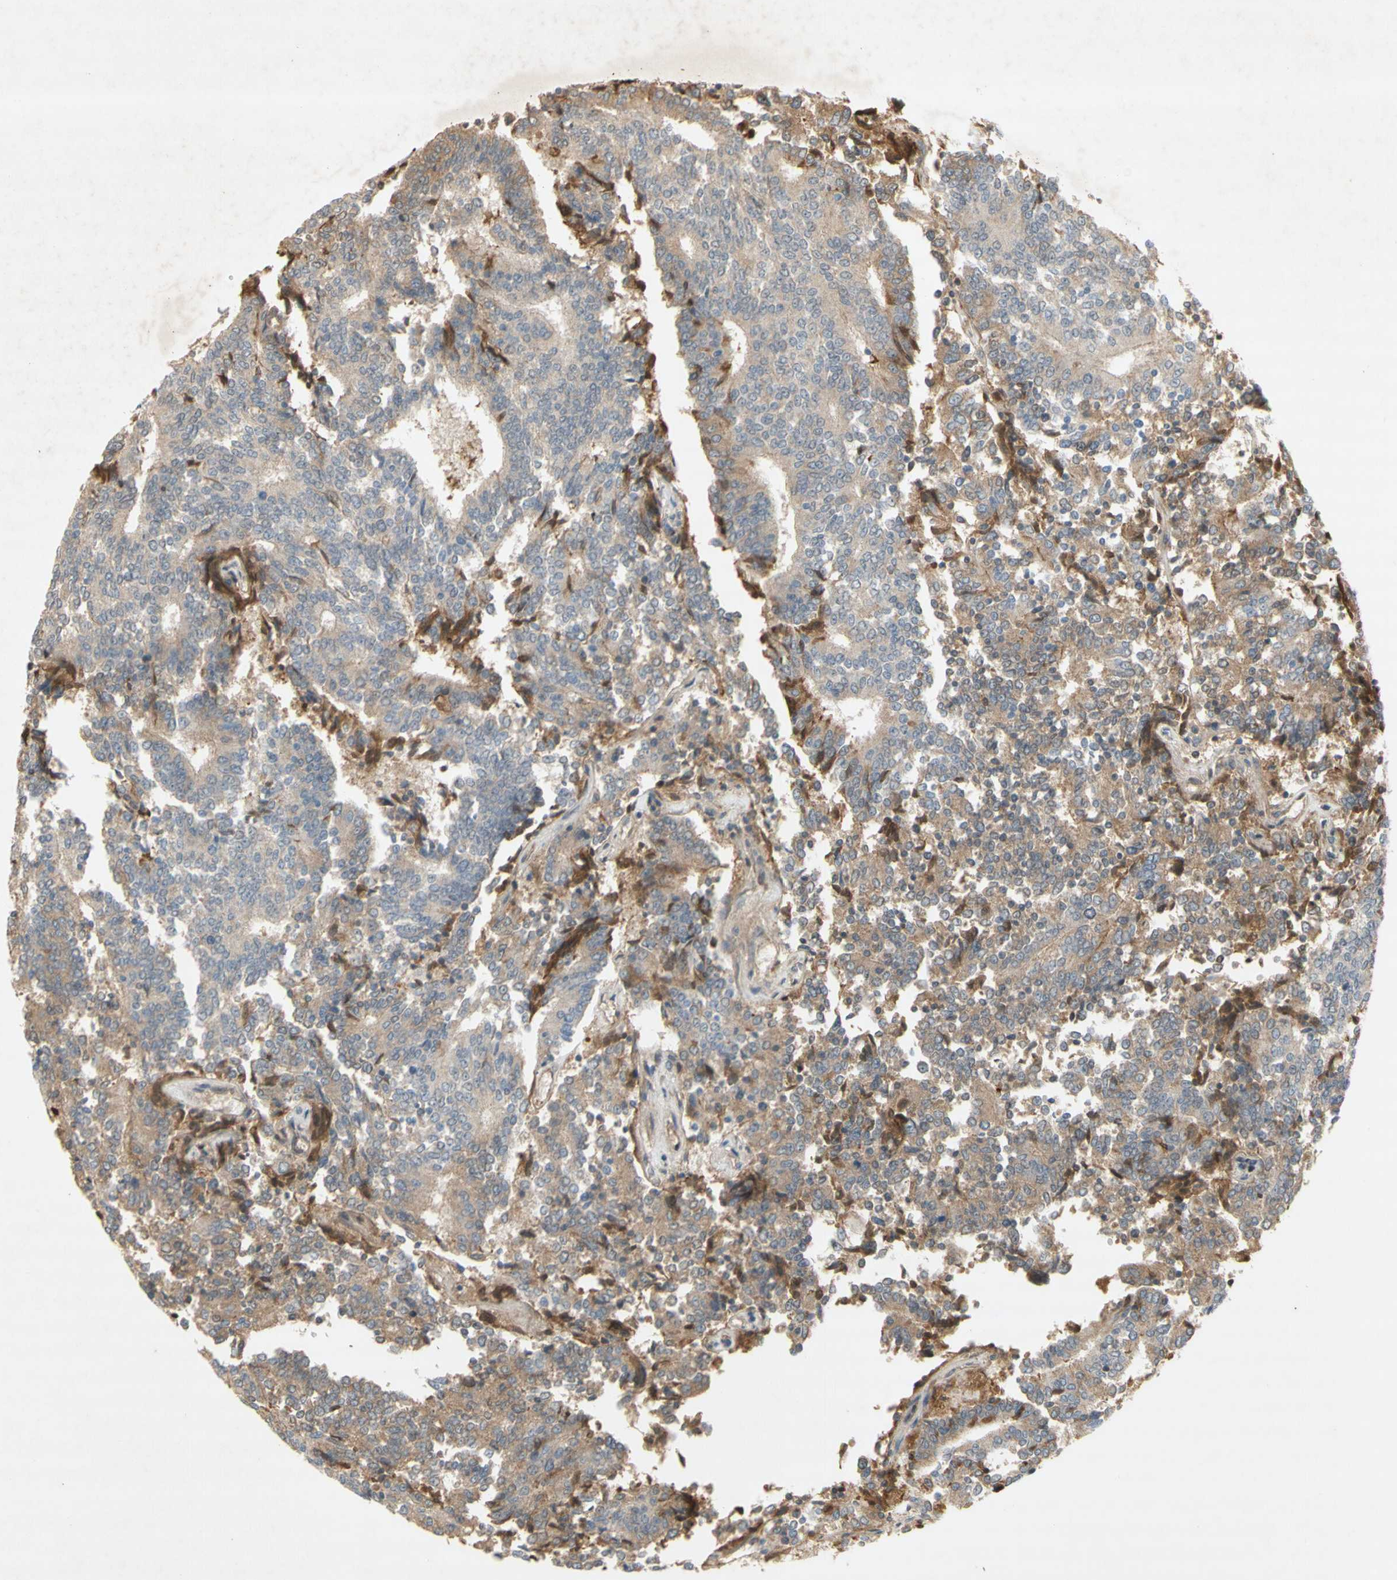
{"staining": {"intensity": "weak", "quantity": "<25%", "location": "cytoplasmic/membranous"}, "tissue": "prostate cancer", "cell_type": "Tumor cells", "image_type": "cancer", "snomed": [{"axis": "morphology", "description": "Normal tissue, NOS"}, {"axis": "morphology", "description": "Adenocarcinoma, High grade"}, {"axis": "topography", "description": "Prostate"}, {"axis": "topography", "description": "Seminal veicle"}], "caption": "This is a photomicrograph of immunohistochemistry staining of prostate cancer (adenocarcinoma (high-grade)), which shows no expression in tumor cells.", "gene": "NRG4", "patient": {"sex": "male", "age": 55}}